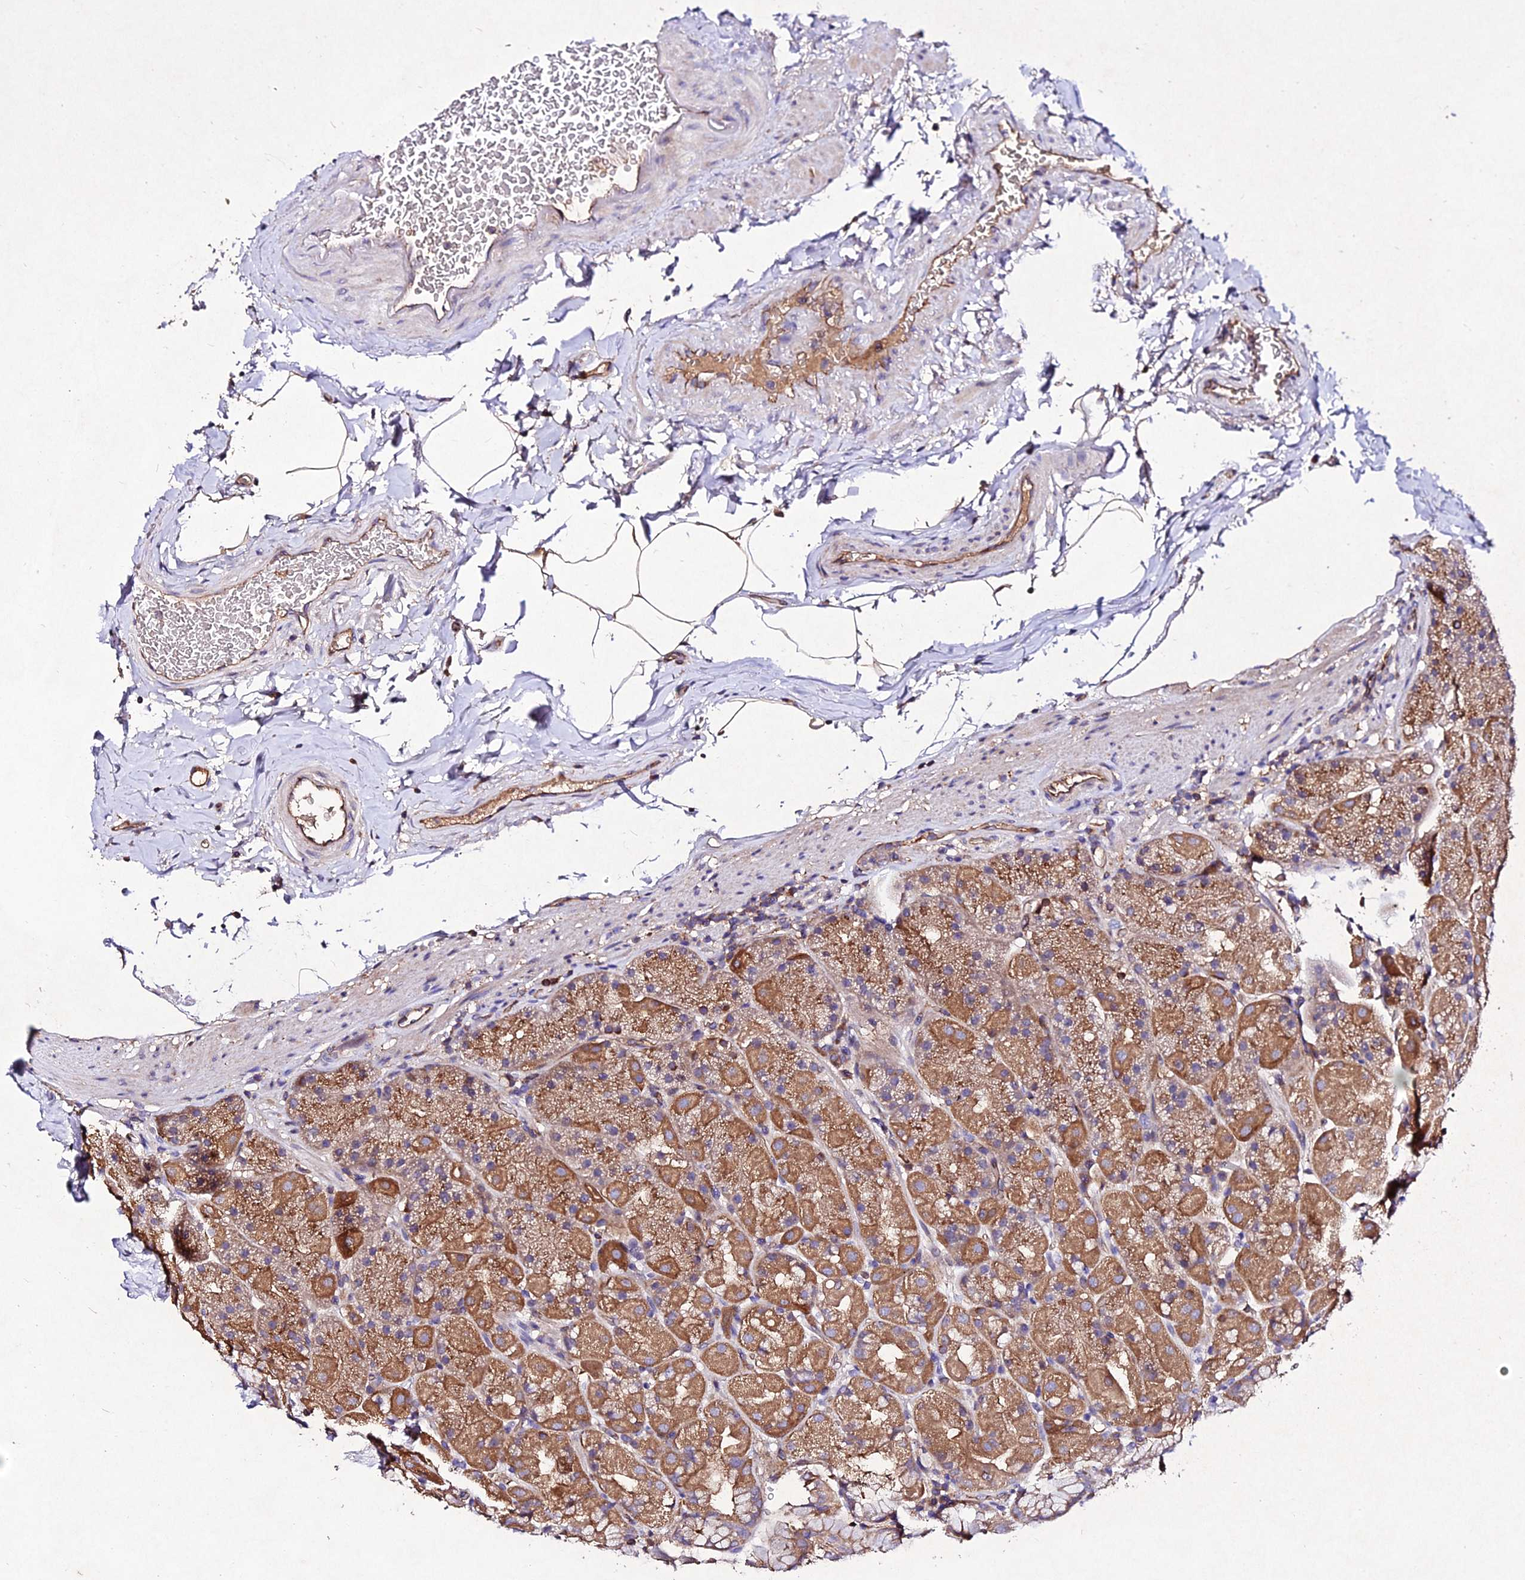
{"staining": {"intensity": "moderate", "quantity": ">75%", "location": "cytoplasmic/membranous"}, "tissue": "stomach", "cell_type": "Glandular cells", "image_type": "normal", "snomed": [{"axis": "morphology", "description": "Normal tissue, NOS"}, {"axis": "topography", "description": "Stomach, upper"}, {"axis": "topography", "description": "Stomach, lower"}], "caption": "Brown immunohistochemical staining in unremarkable human stomach displays moderate cytoplasmic/membranous staining in approximately >75% of glandular cells.", "gene": "AP3M1", "patient": {"sex": "male", "age": 67}}